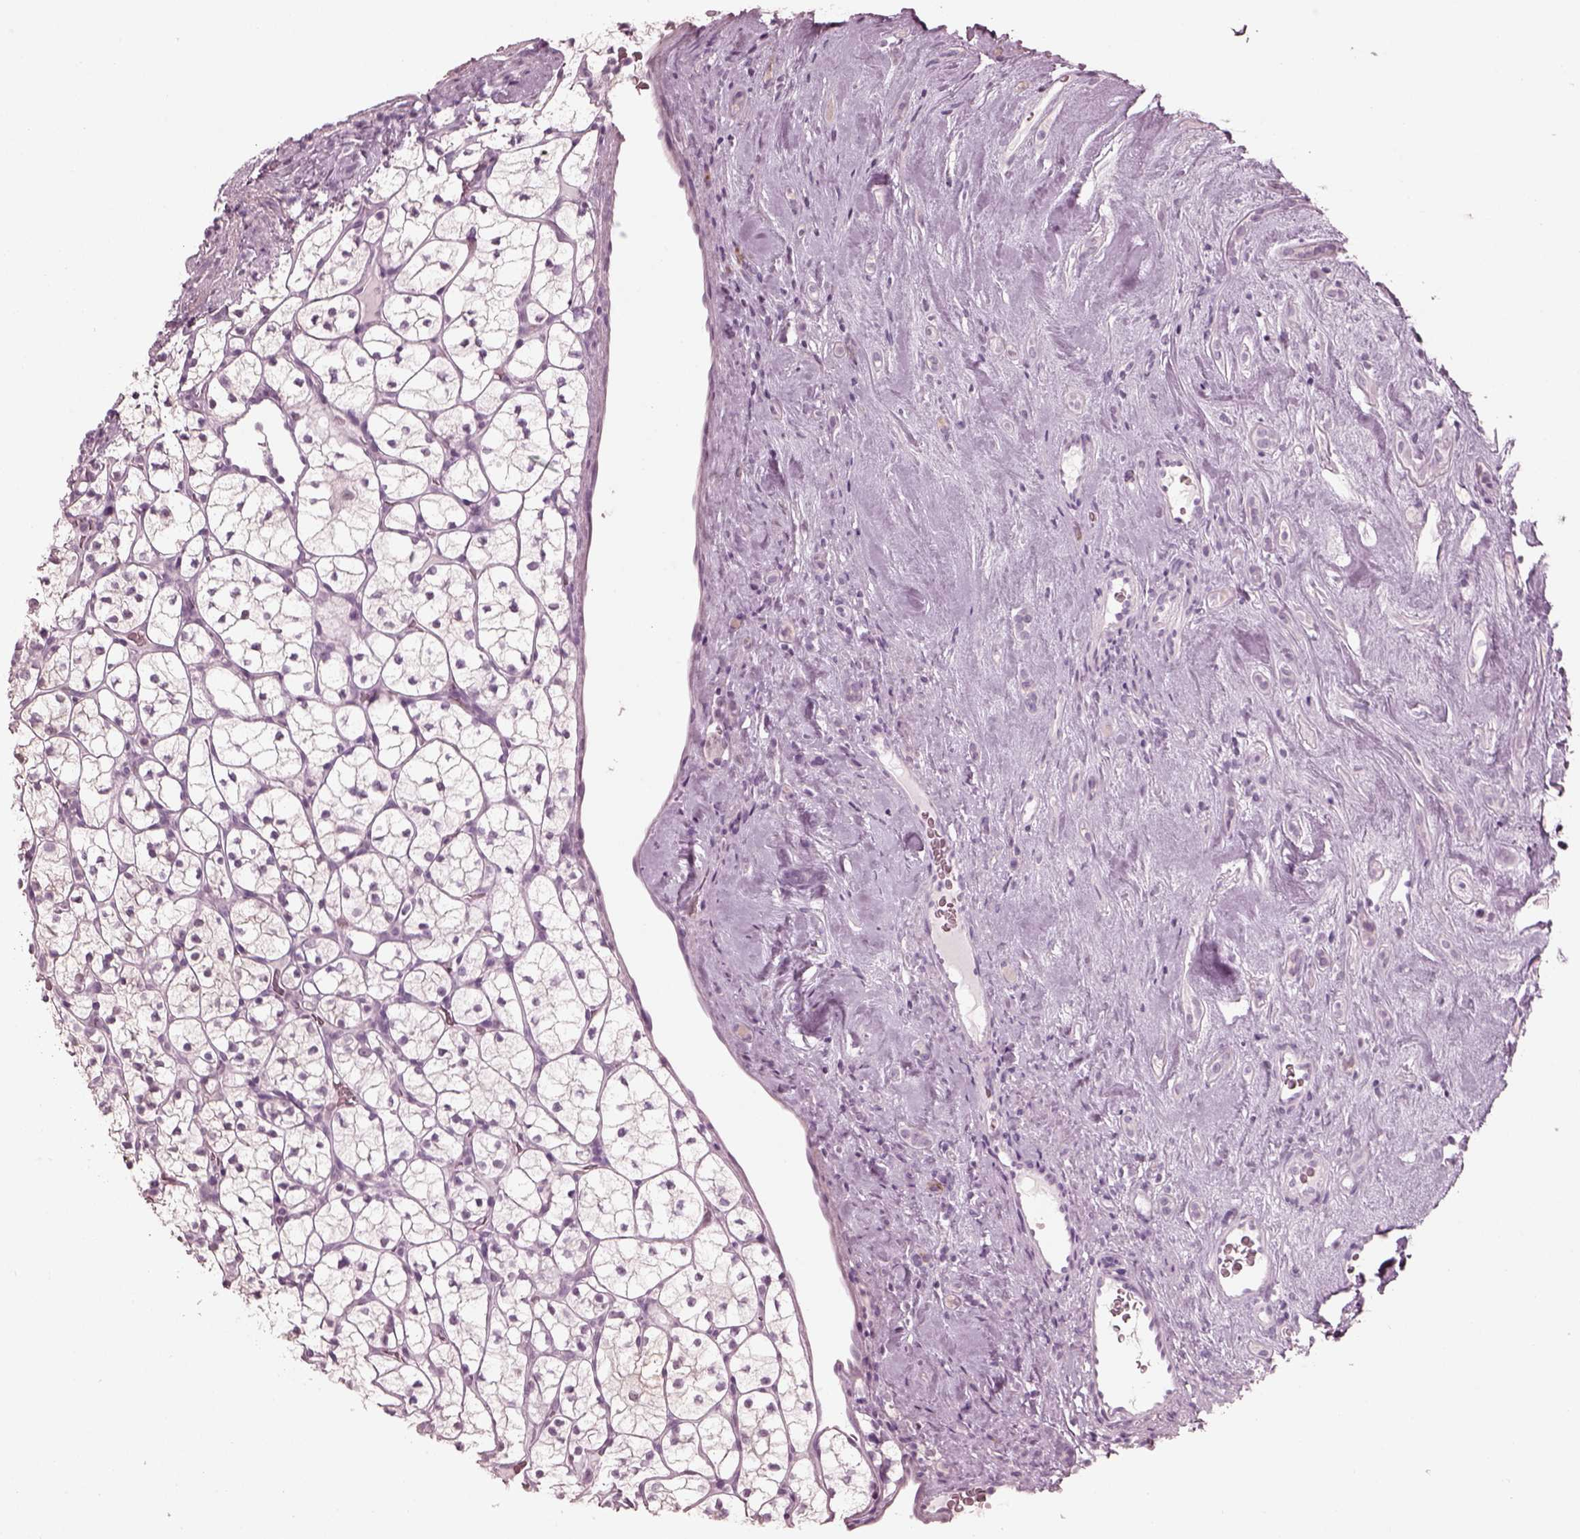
{"staining": {"intensity": "negative", "quantity": "none", "location": "none"}, "tissue": "renal cancer", "cell_type": "Tumor cells", "image_type": "cancer", "snomed": [{"axis": "morphology", "description": "Adenocarcinoma, NOS"}, {"axis": "topography", "description": "Kidney"}], "caption": "Tumor cells show no significant expression in adenocarcinoma (renal).", "gene": "C2orf81", "patient": {"sex": "female", "age": 89}}